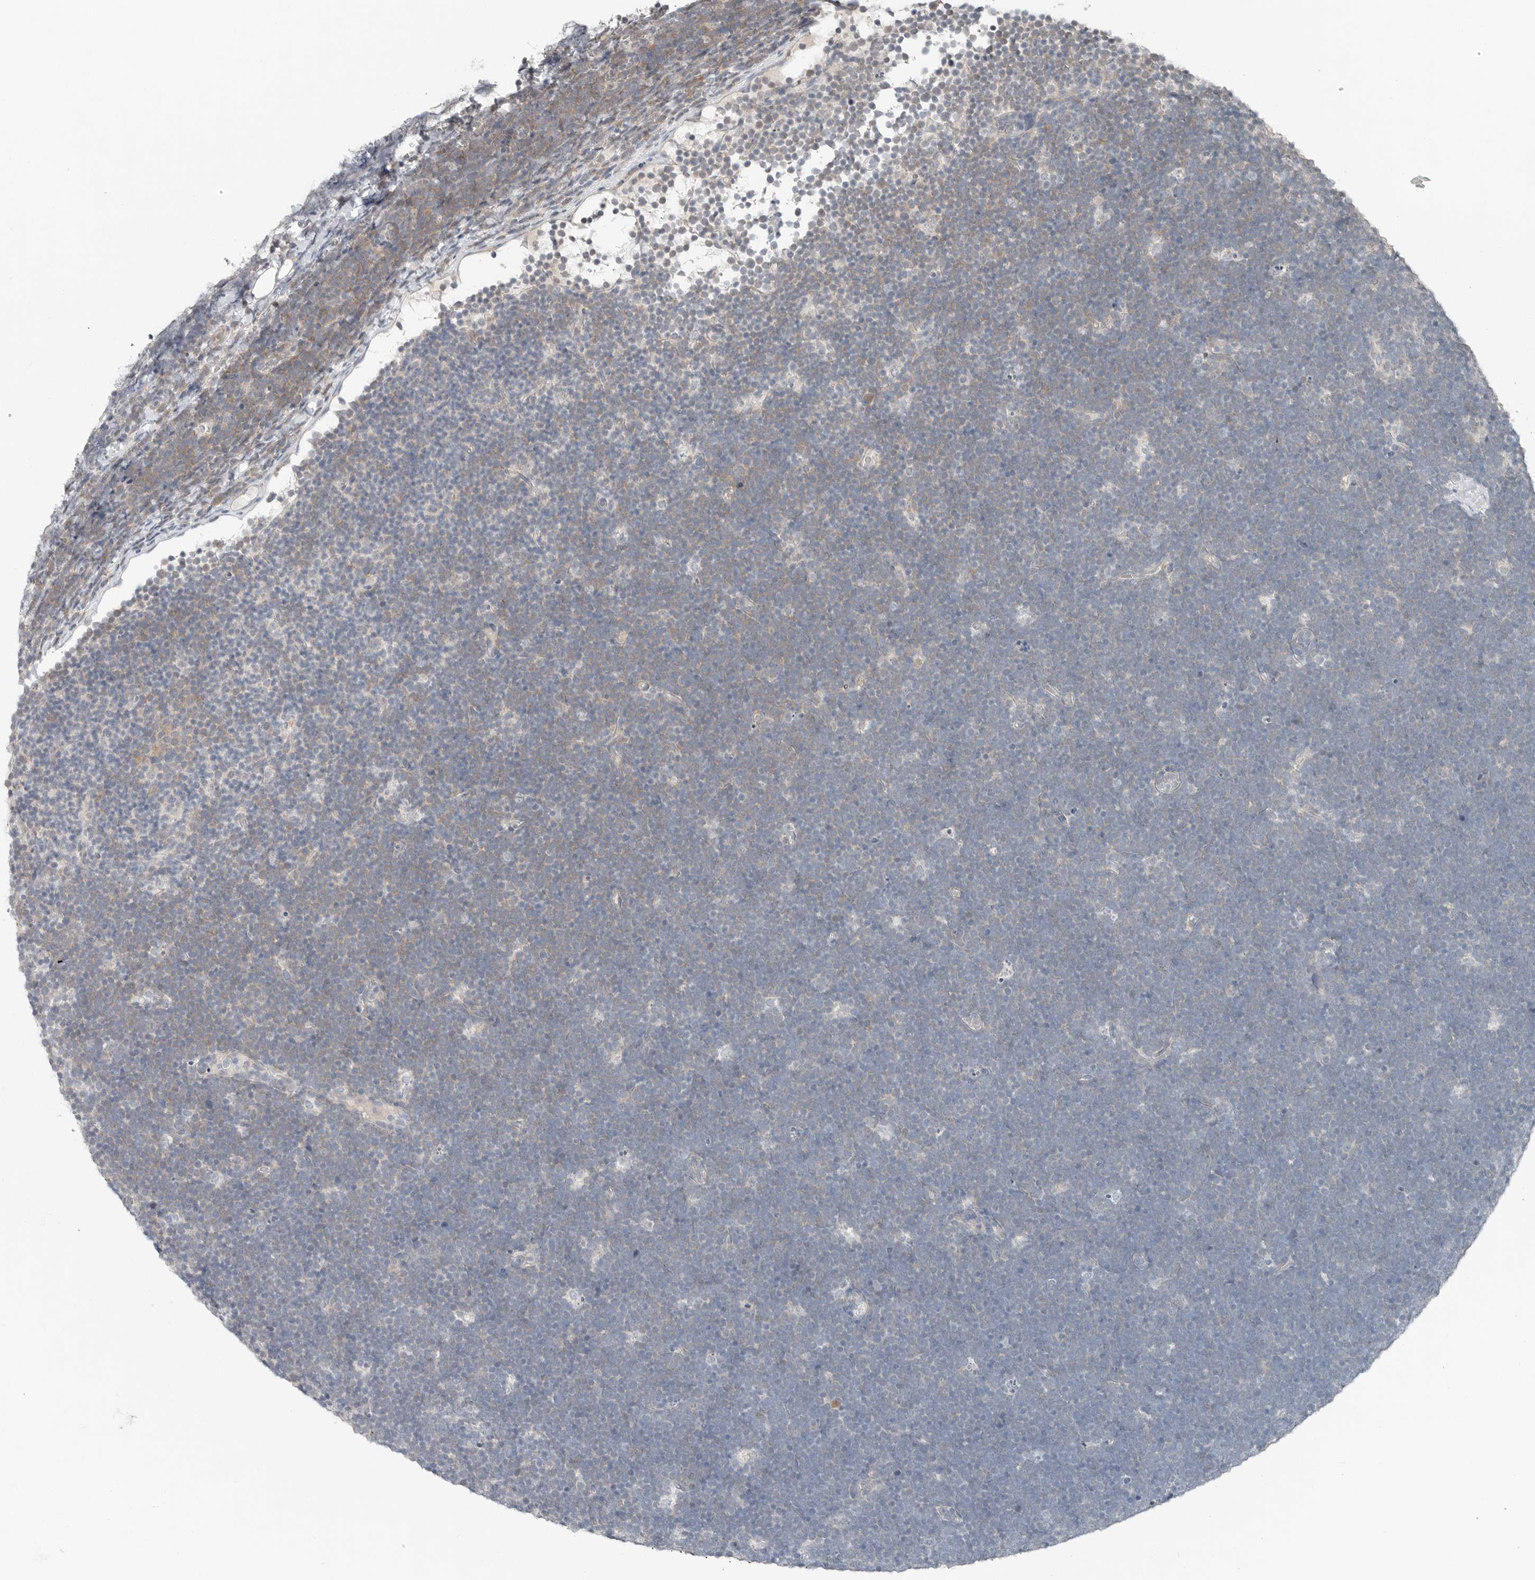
{"staining": {"intensity": "negative", "quantity": "none", "location": "none"}, "tissue": "lymphoma", "cell_type": "Tumor cells", "image_type": "cancer", "snomed": [{"axis": "morphology", "description": "Malignant lymphoma, non-Hodgkin's type, High grade"}, {"axis": "topography", "description": "Lymph node"}], "caption": "Immunohistochemical staining of lymphoma displays no significant positivity in tumor cells.", "gene": "FCRLB", "patient": {"sex": "male", "age": 13}}